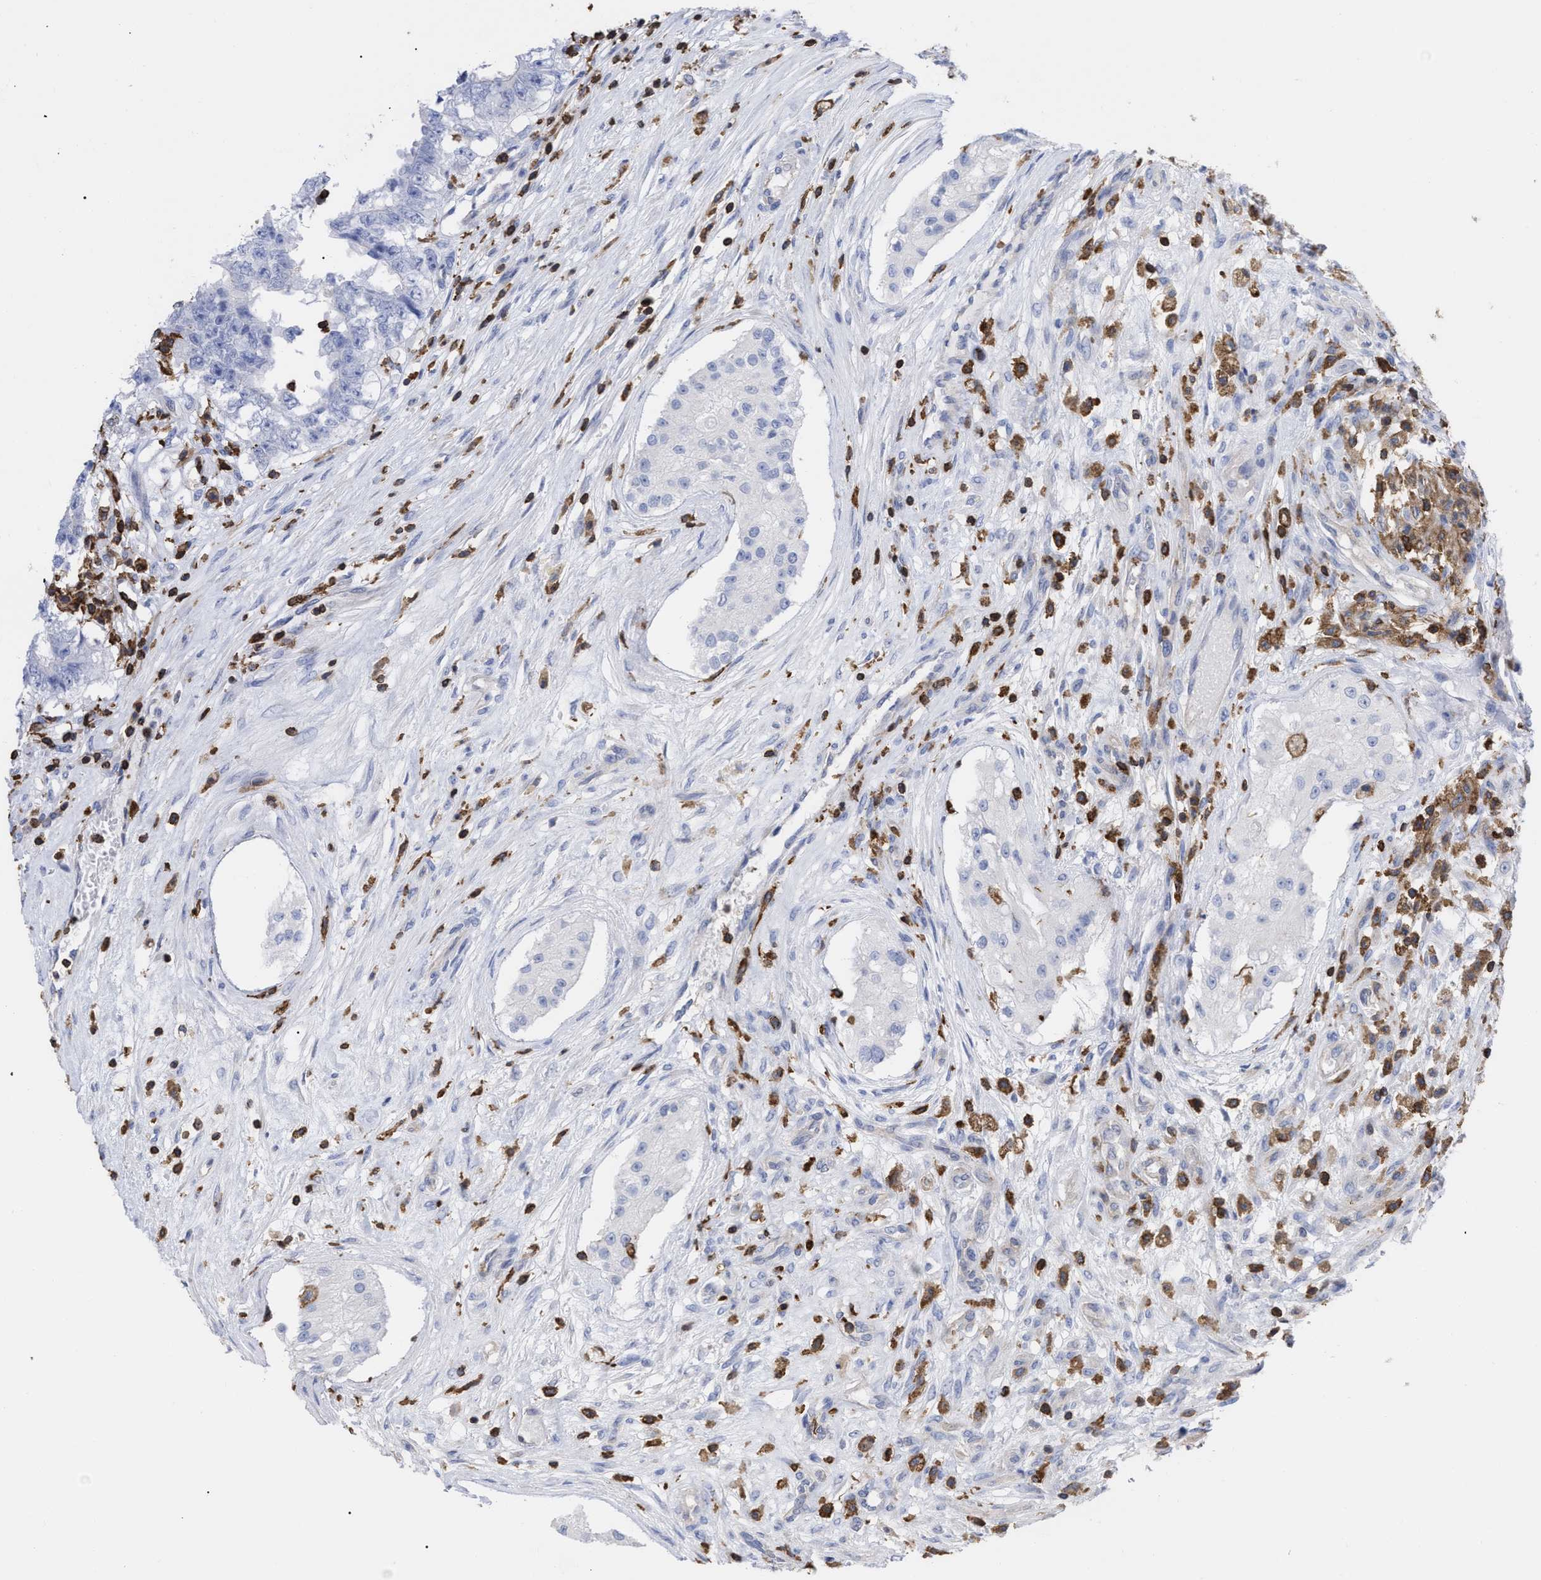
{"staining": {"intensity": "negative", "quantity": "none", "location": "none"}, "tissue": "testis cancer", "cell_type": "Tumor cells", "image_type": "cancer", "snomed": [{"axis": "morphology", "description": "Carcinoma, Embryonal, NOS"}, {"axis": "topography", "description": "Testis"}], "caption": "Human testis embryonal carcinoma stained for a protein using immunohistochemistry displays no staining in tumor cells.", "gene": "HCLS1", "patient": {"sex": "male", "age": 25}}